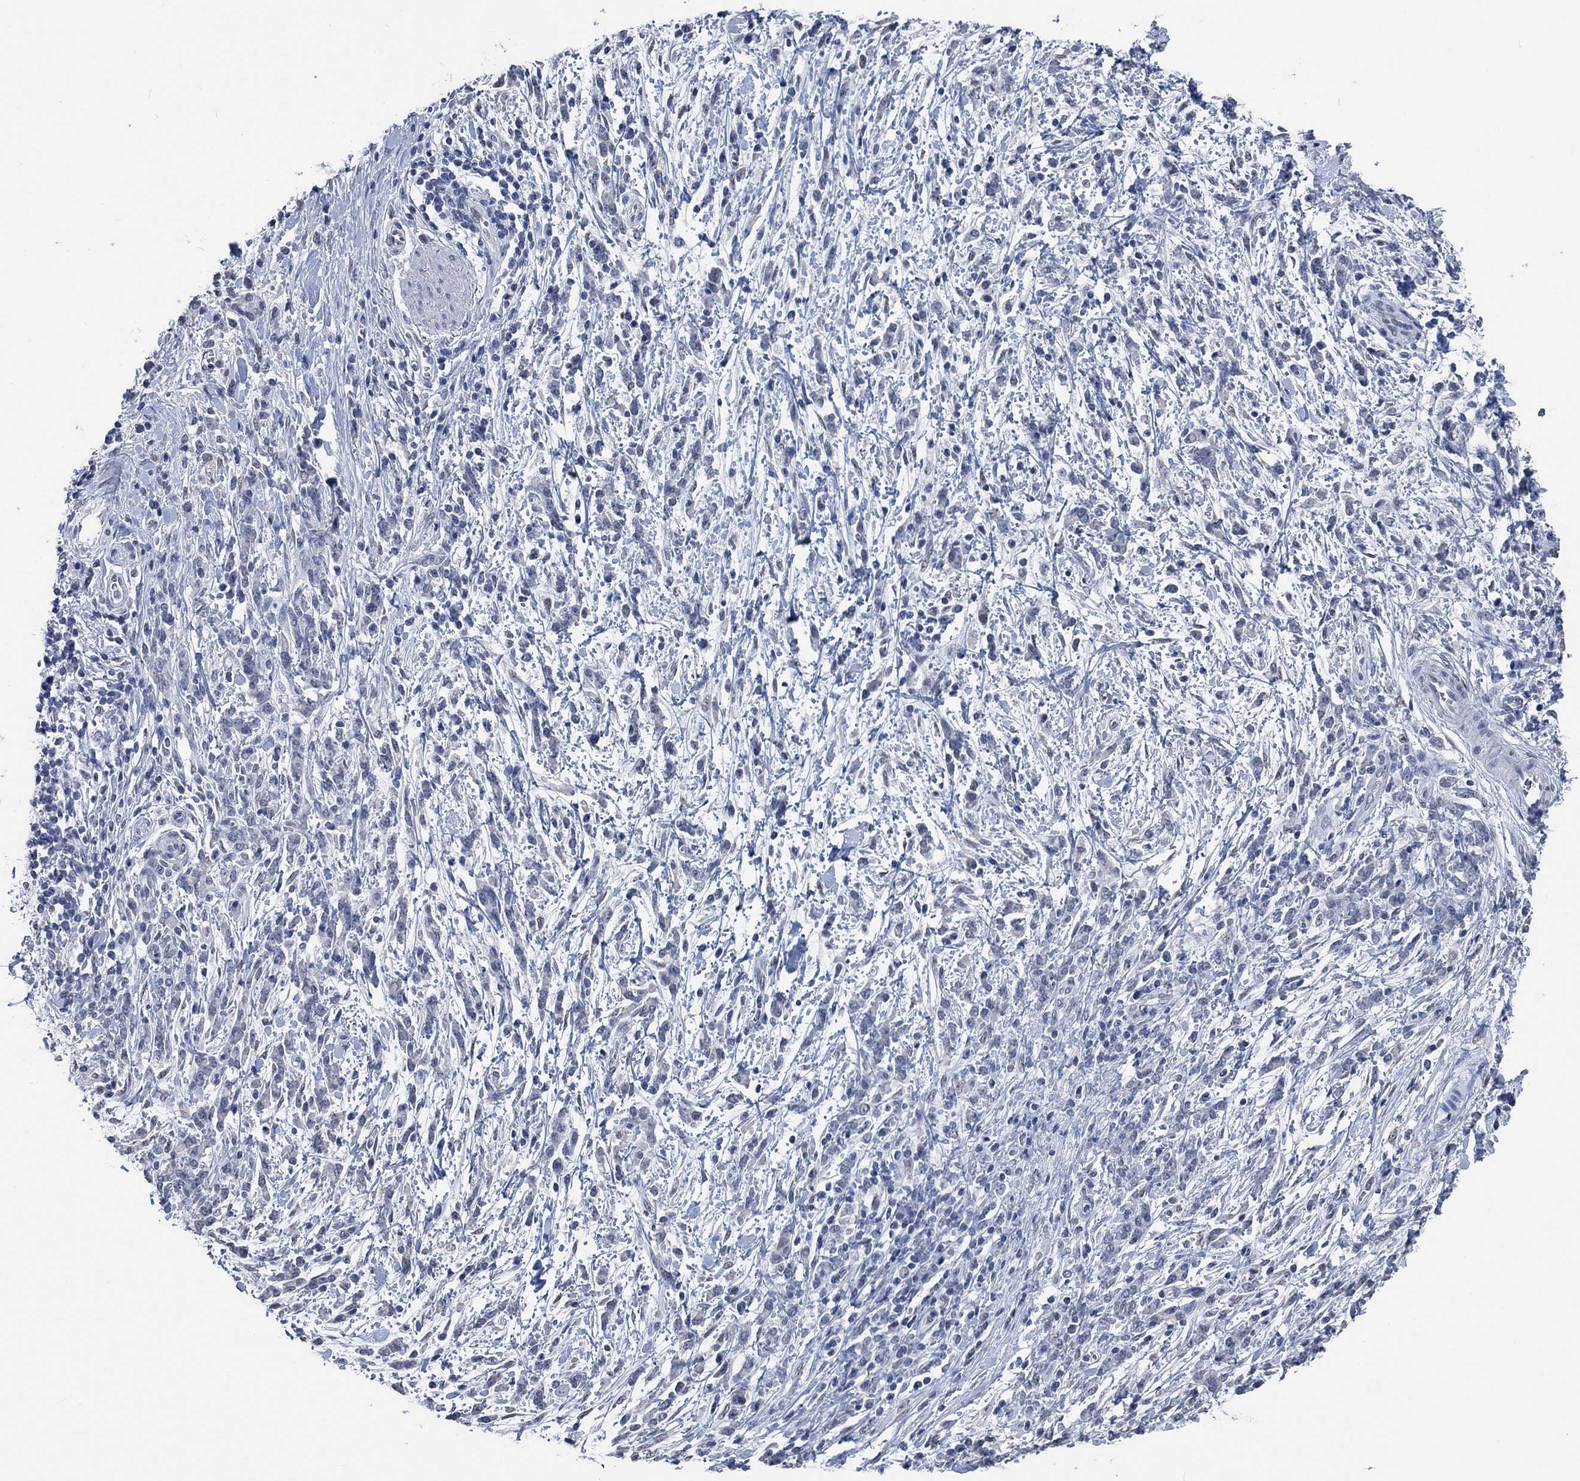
{"staining": {"intensity": "negative", "quantity": "none", "location": "none"}, "tissue": "stomach cancer", "cell_type": "Tumor cells", "image_type": "cancer", "snomed": [{"axis": "morphology", "description": "Adenocarcinoma, NOS"}, {"axis": "topography", "description": "Stomach"}], "caption": "Human adenocarcinoma (stomach) stained for a protein using immunohistochemistry (IHC) displays no positivity in tumor cells.", "gene": "OBSCN", "patient": {"sex": "female", "age": 57}}